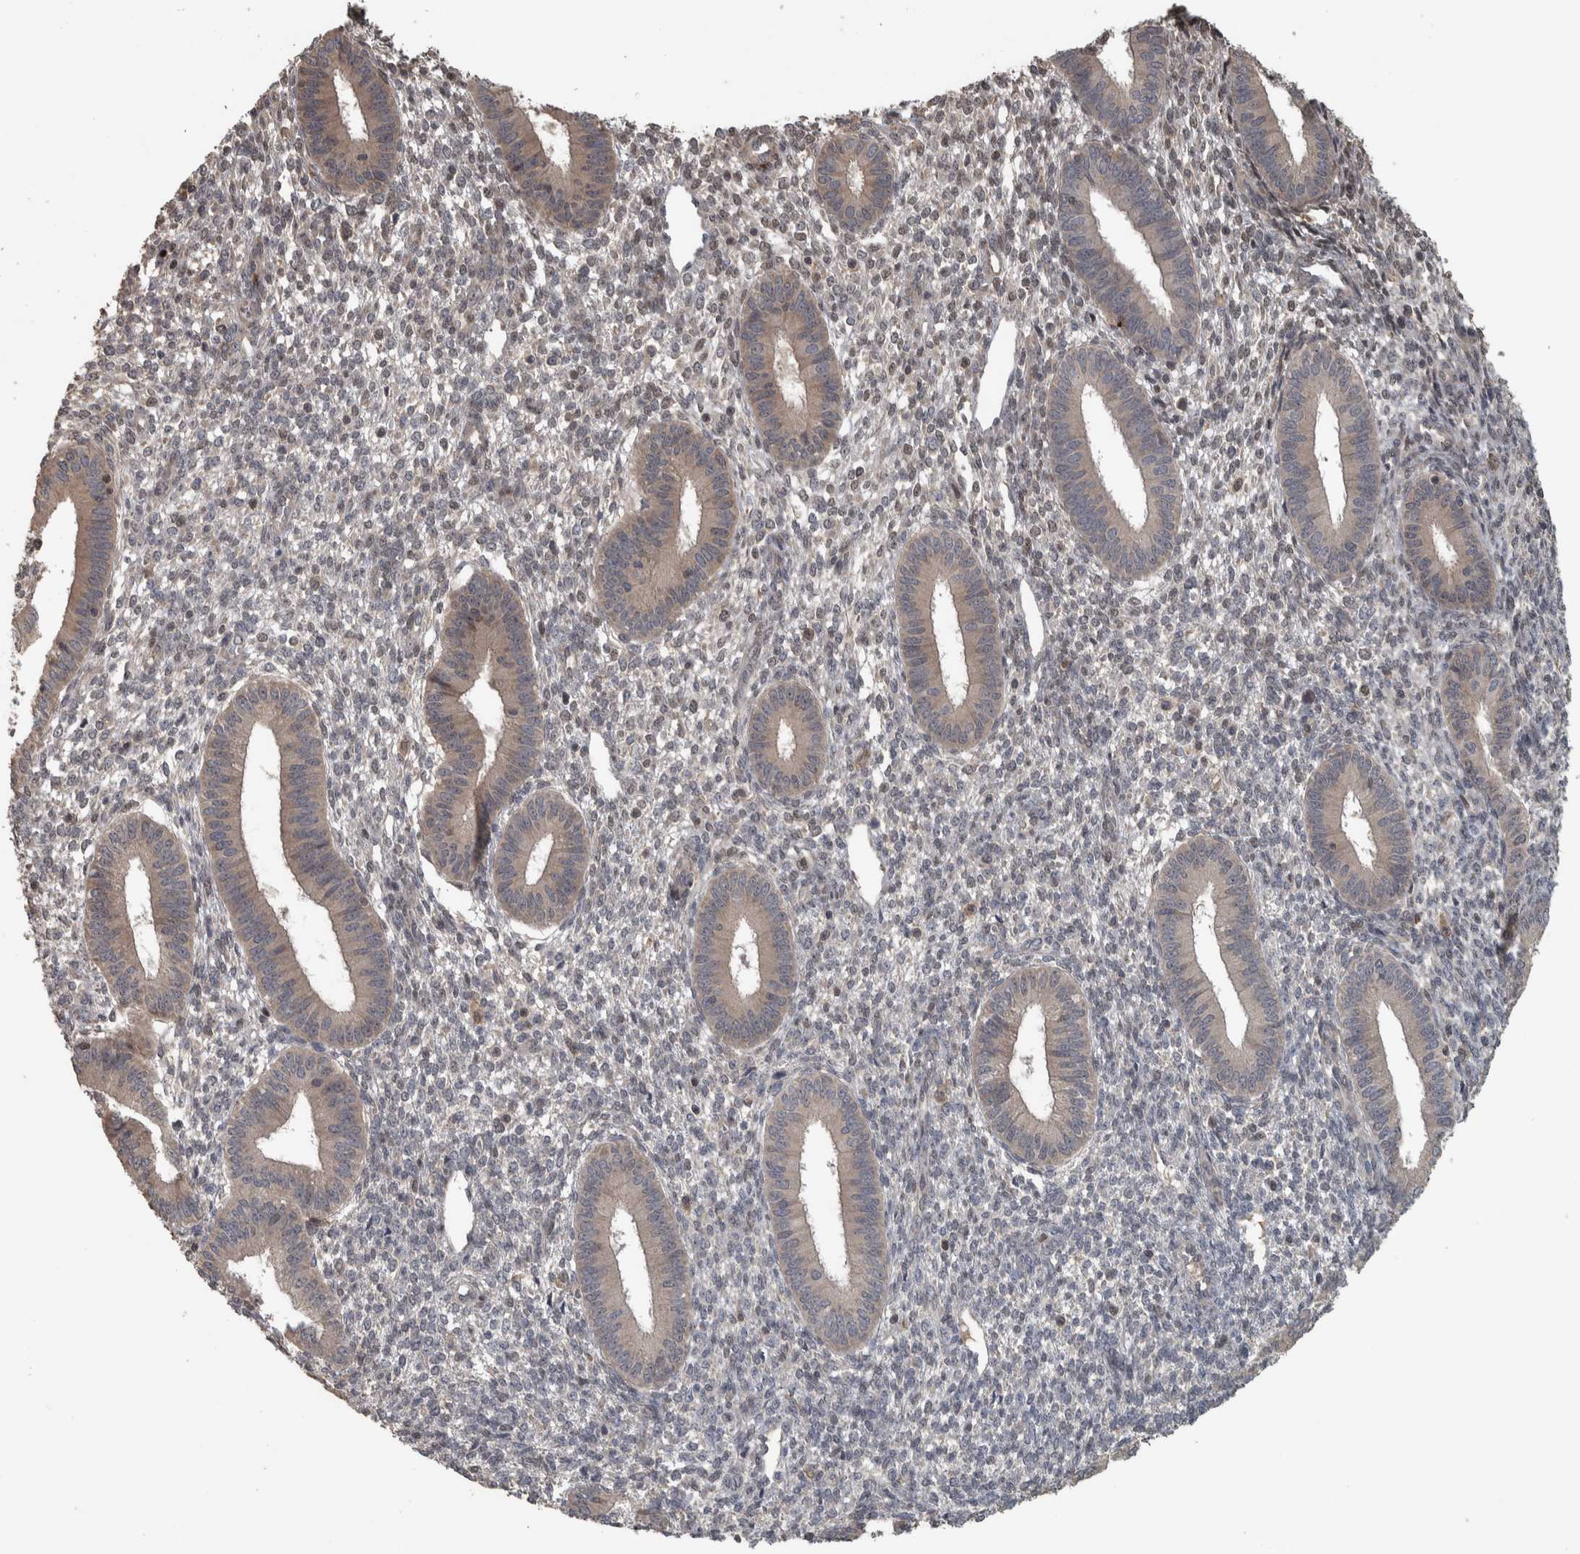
{"staining": {"intensity": "weak", "quantity": "25%-75%", "location": "cytoplasmic/membranous,nuclear"}, "tissue": "endometrium", "cell_type": "Cells in endometrial stroma", "image_type": "normal", "snomed": [{"axis": "morphology", "description": "Normal tissue, NOS"}, {"axis": "topography", "description": "Endometrium"}], "caption": "Immunohistochemistry (IHC) (DAB (3,3'-diaminobenzidine)) staining of benign endometrium exhibits weak cytoplasmic/membranous,nuclear protein expression in about 25%-75% of cells in endometrial stroma.", "gene": "ERAL1", "patient": {"sex": "female", "age": 46}}